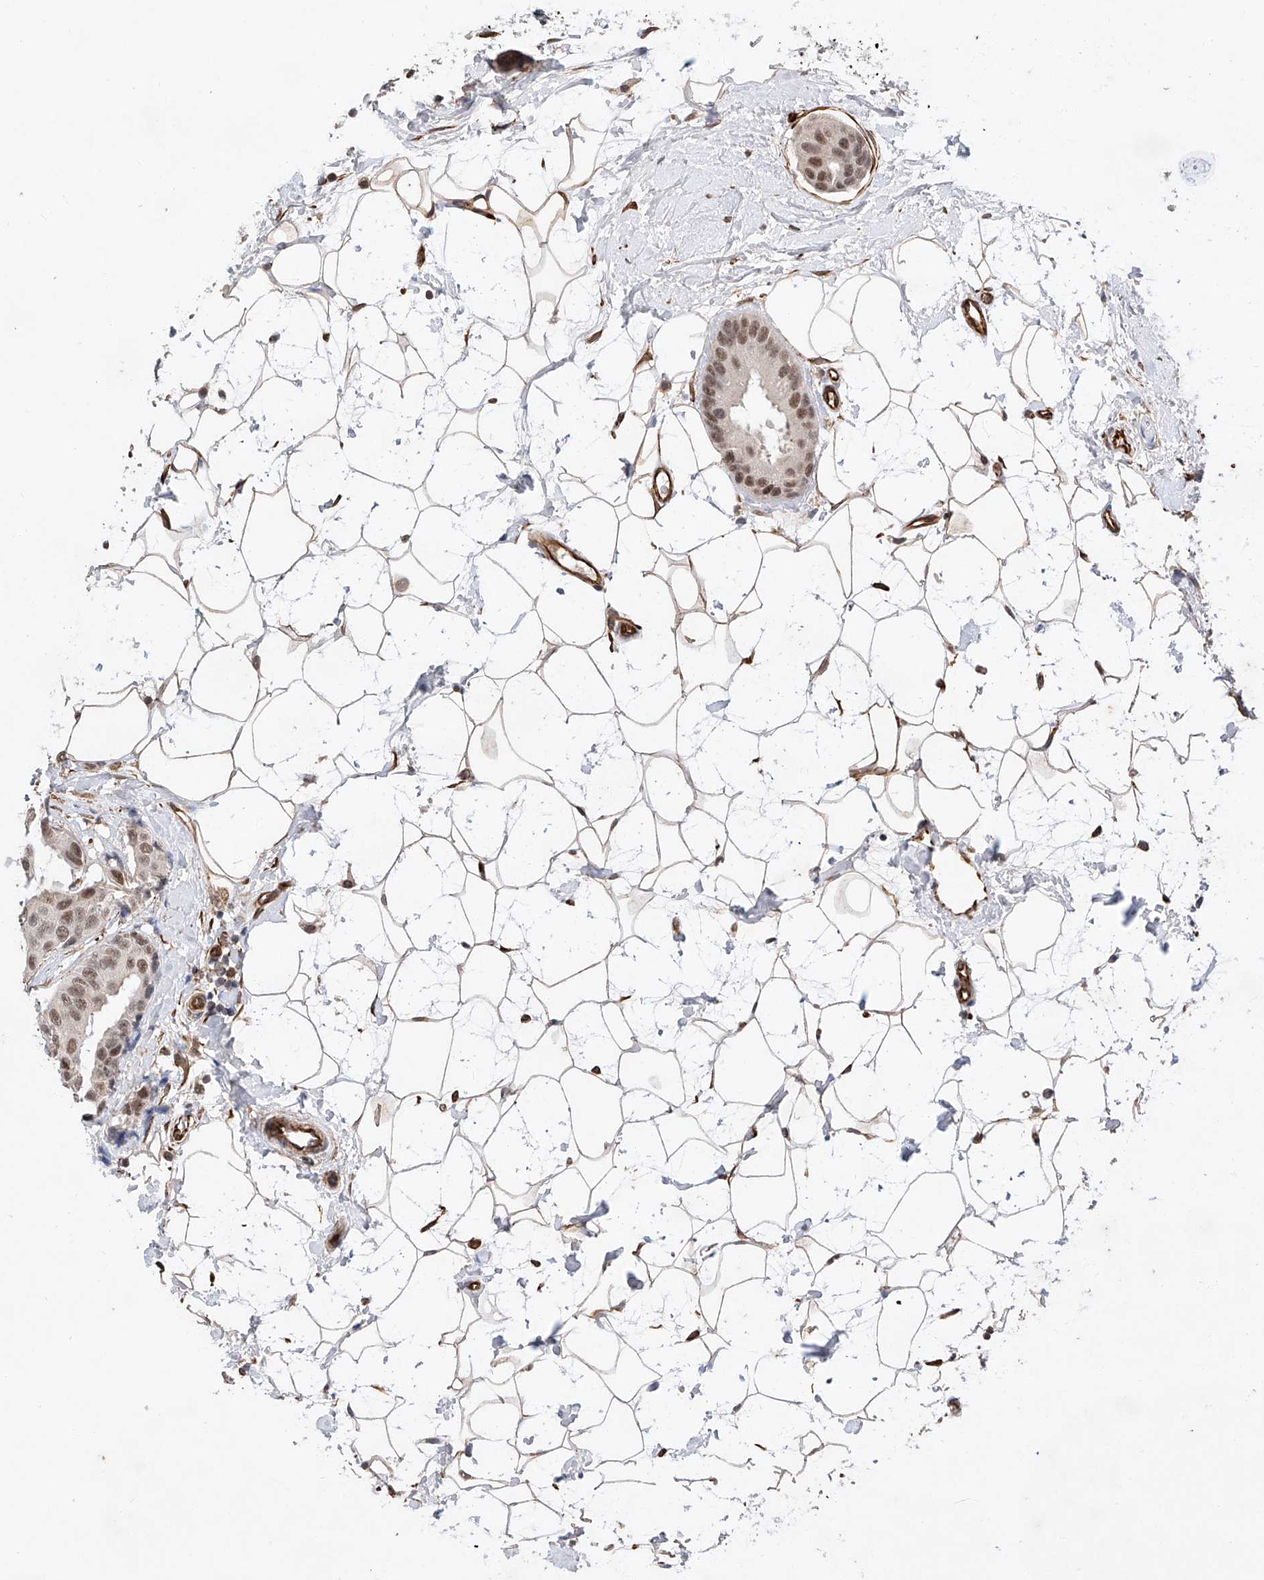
{"staining": {"intensity": "moderate", "quantity": ">75%", "location": "nuclear"}, "tissue": "breast cancer", "cell_type": "Tumor cells", "image_type": "cancer", "snomed": [{"axis": "morphology", "description": "Normal tissue, NOS"}, {"axis": "morphology", "description": "Duct carcinoma"}, {"axis": "topography", "description": "Breast"}], "caption": "Immunohistochemical staining of human invasive ductal carcinoma (breast) reveals medium levels of moderate nuclear protein staining in about >75% of tumor cells. The protein is shown in brown color, while the nuclei are stained blue.", "gene": "AMD1", "patient": {"sex": "female", "age": 39}}